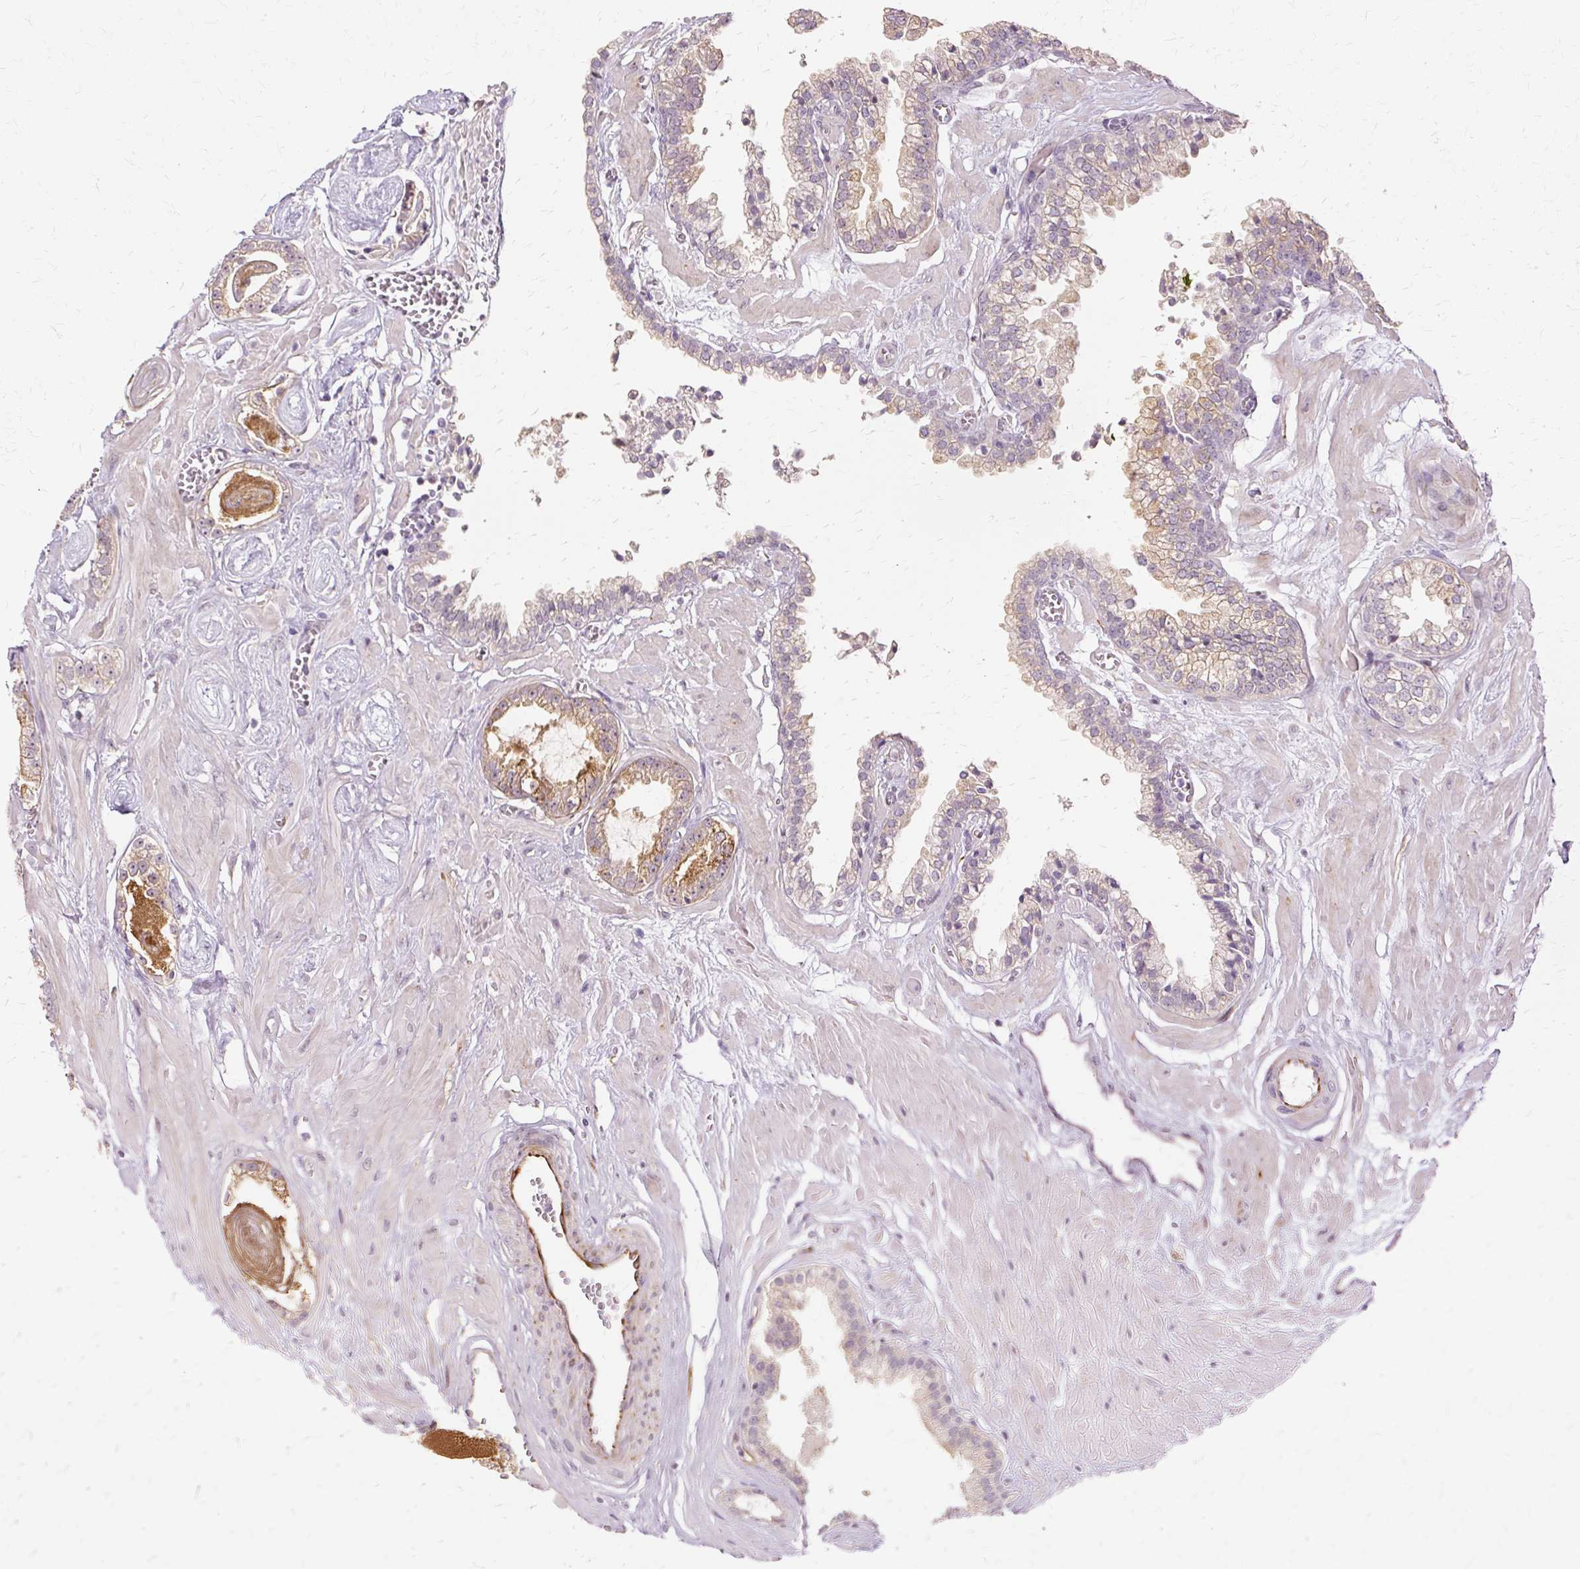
{"staining": {"intensity": "moderate", "quantity": ">75%", "location": "cytoplasmic/membranous"}, "tissue": "prostate cancer", "cell_type": "Tumor cells", "image_type": "cancer", "snomed": [{"axis": "morphology", "description": "Adenocarcinoma, Low grade"}, {"axis": "topography", "description": "Prostate"}], "caption": "A micrograph showing moderate cytoplasmic/membranous staining in about >75% of tumor cells in prostate adenocarcinoma (low-grade), as visualized by brown immunohistochemical staining.", "gene": "MMACHC", "patient": {"sex": "male", "age": 60}}